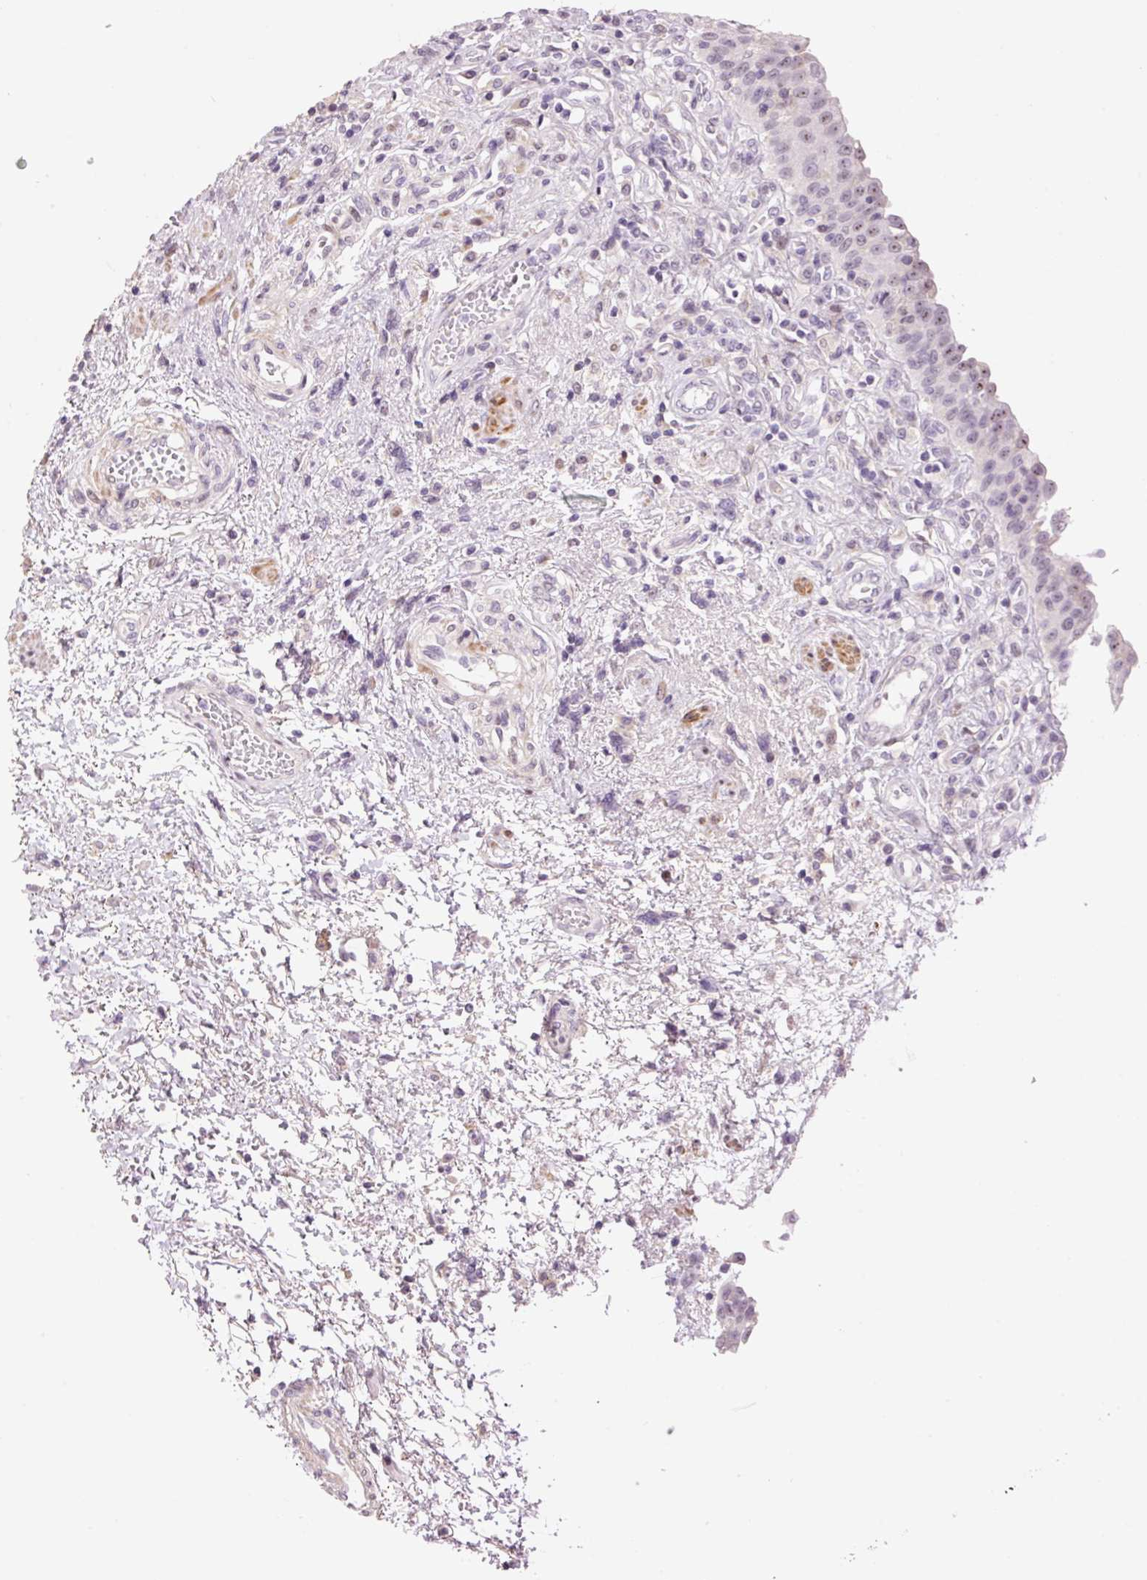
{"staining": {"intensity": "moderate", "quantity": "<25%", "location": "nuclear"}, "tissue": "urinary bladder", "cell_type": "Urothelial cells", "image_type": "normal", "snomed": [{"axis": "morphology", "description": "Normal tissue, NOS"}, {"axis": "topography", "description": "Urinary bladder"}], "caption": "This is an image of IHC staining of normal urinary bladder, which shows moderate positivity in the nuclear of urothelial cells.", "gene": "HNF1A", "patient": {"sex": "male", "age": 71}}